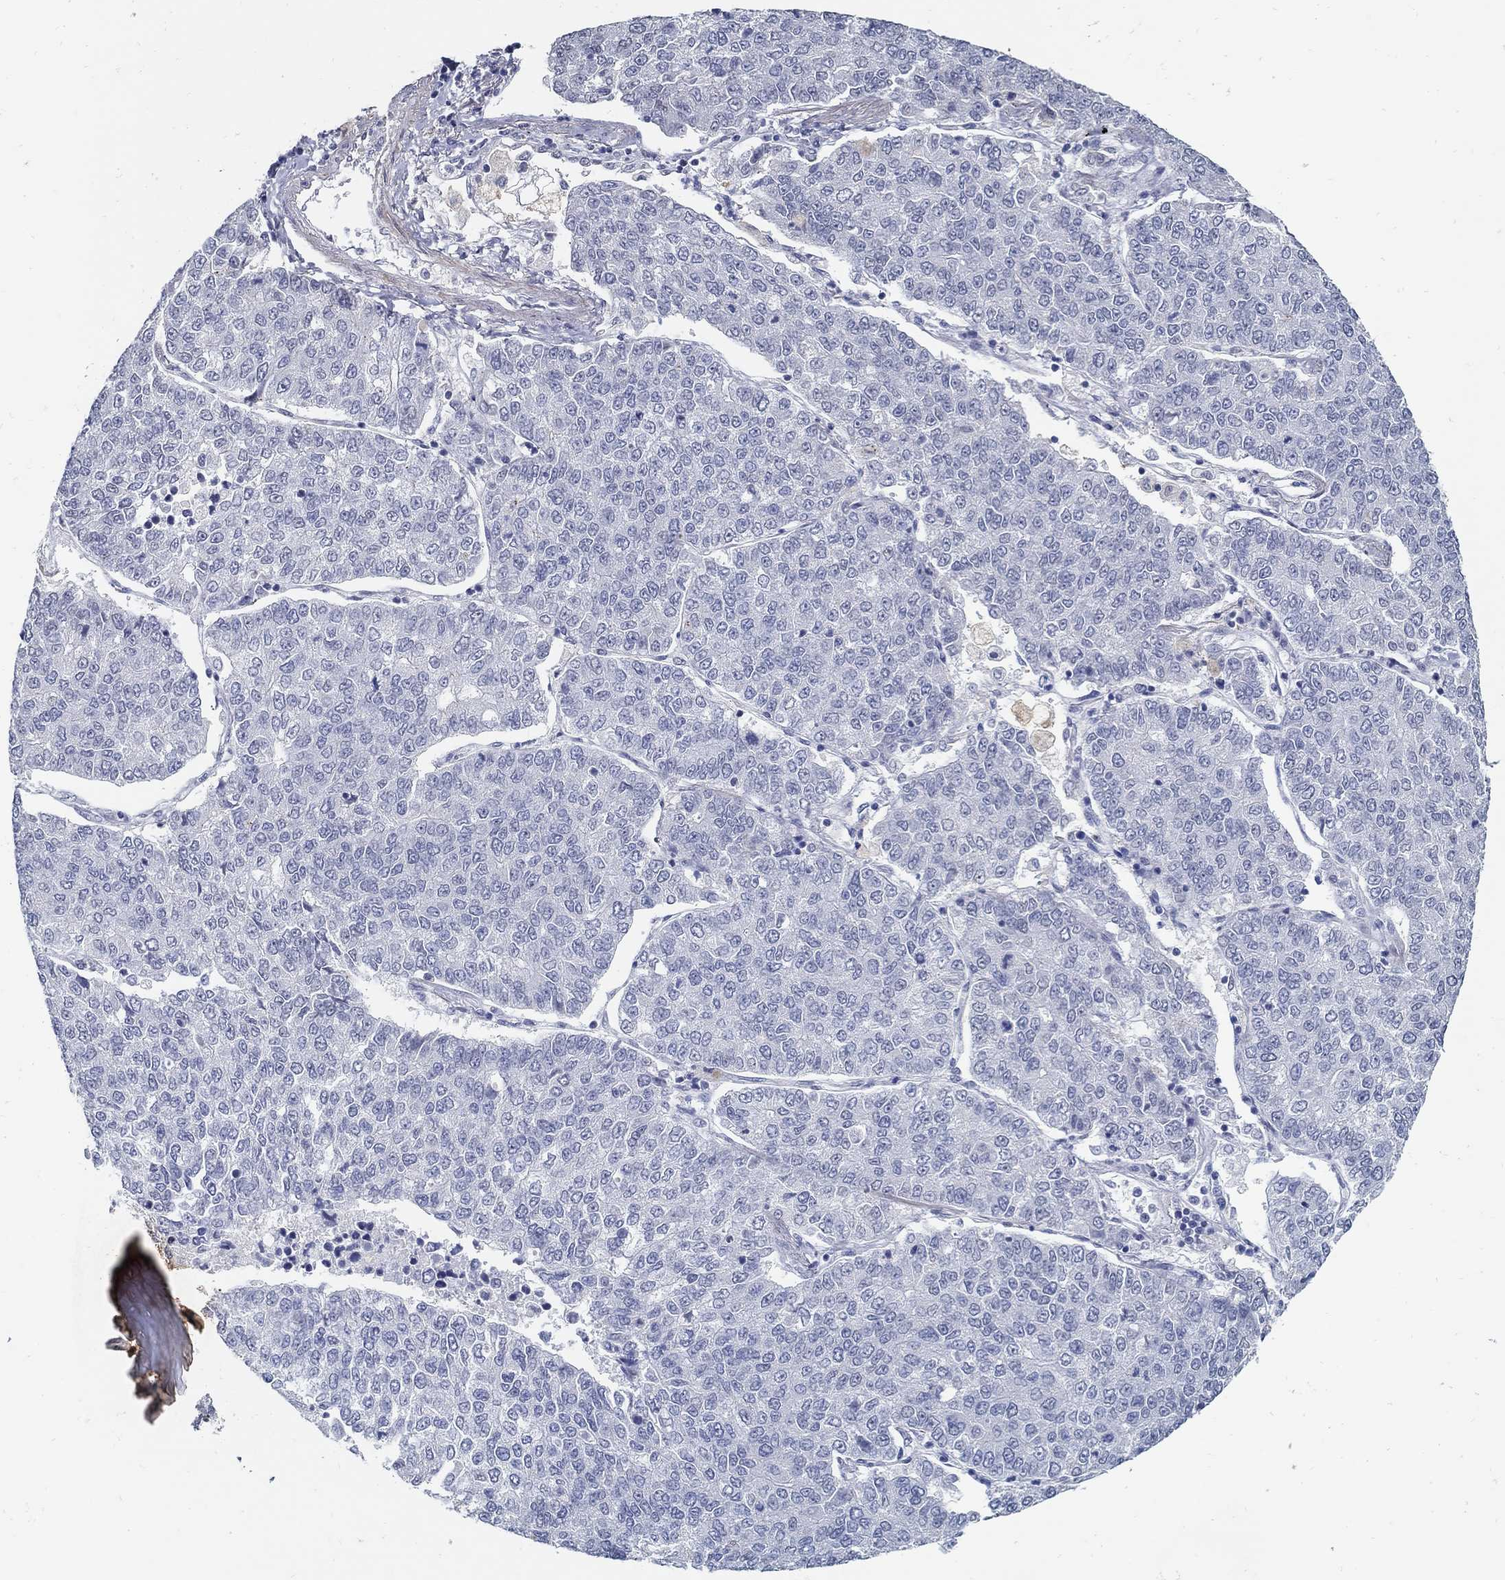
{"staining": {"intensity": "negative", "quantity": "none", "location": "none"}, "tissue": "lung cancer", "cell_type": "Tumor cells", "image_type": "cancer", "snomed": [{"axis": "morphology", "description": "Adenocarcinoma, NOS"}, {"axis": "topography", "description": "Lung"}], "caption": "Tumor cells show no significant positivity in lung cancer.", "gene": "USP29", "patient": {"sex": "male", "age": 49}}